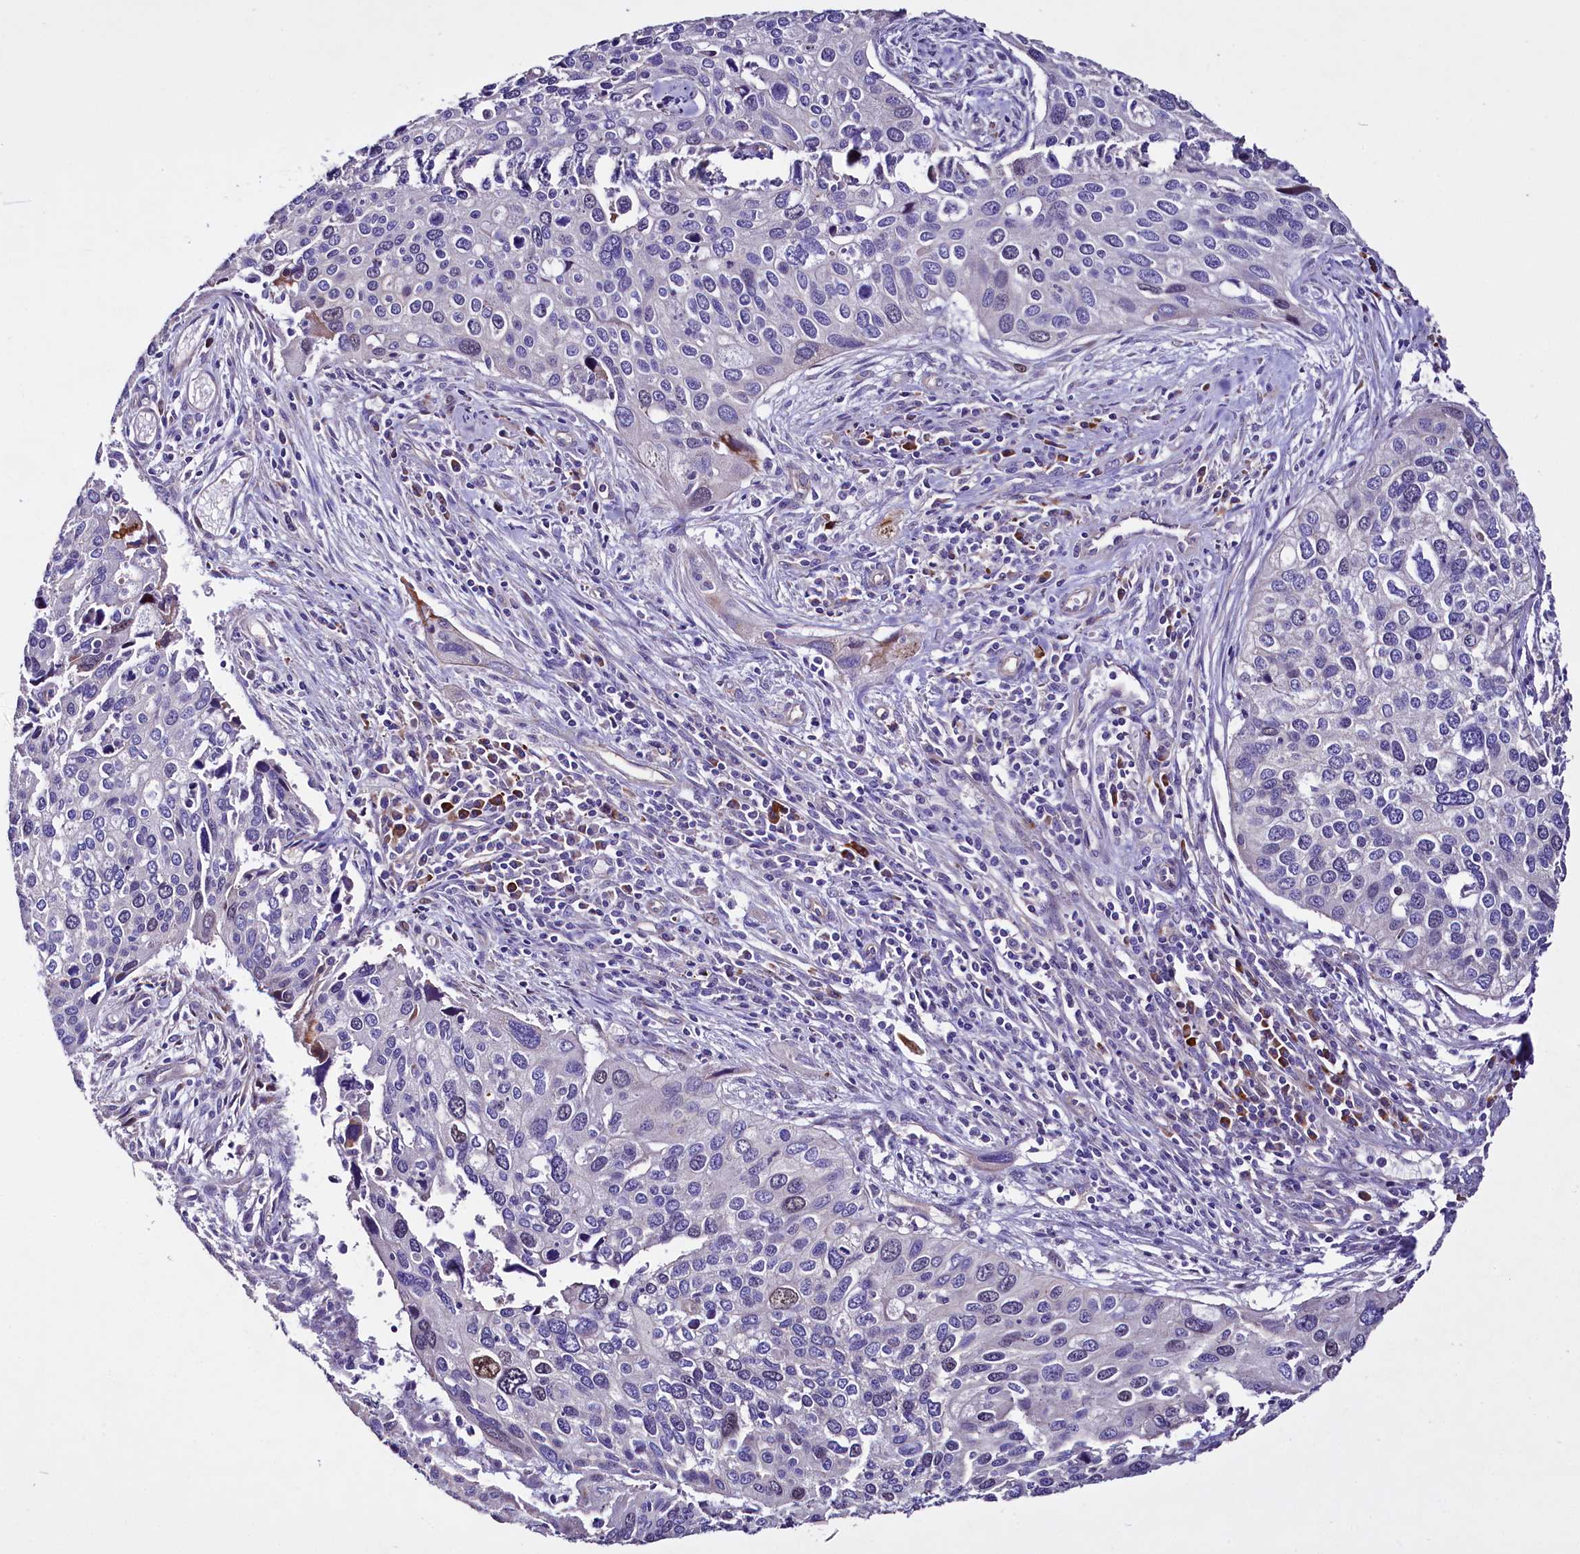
{"staining": {"intensity": "weak", "quantity": "<25%", "location": "nuclear"}, "tissue": "cervical cancer", "cell_type": "Tumor cells", "image_type": "cancer", "snomed": [{"axis": "morphology", "description": "Squamous cell carcinoma, NOS"}, {"axis": "topography", "description": "Cervix"}], "caption": "A photomicrograph of cervical cancer stained for a protein shows no brown staining in tumor cells. (DAB (3,3'-diaminobenzidine) immunohistochemistry, high magnification).", "gene": "WNT8A", "patient": {"sex": "female", "age": 55}}